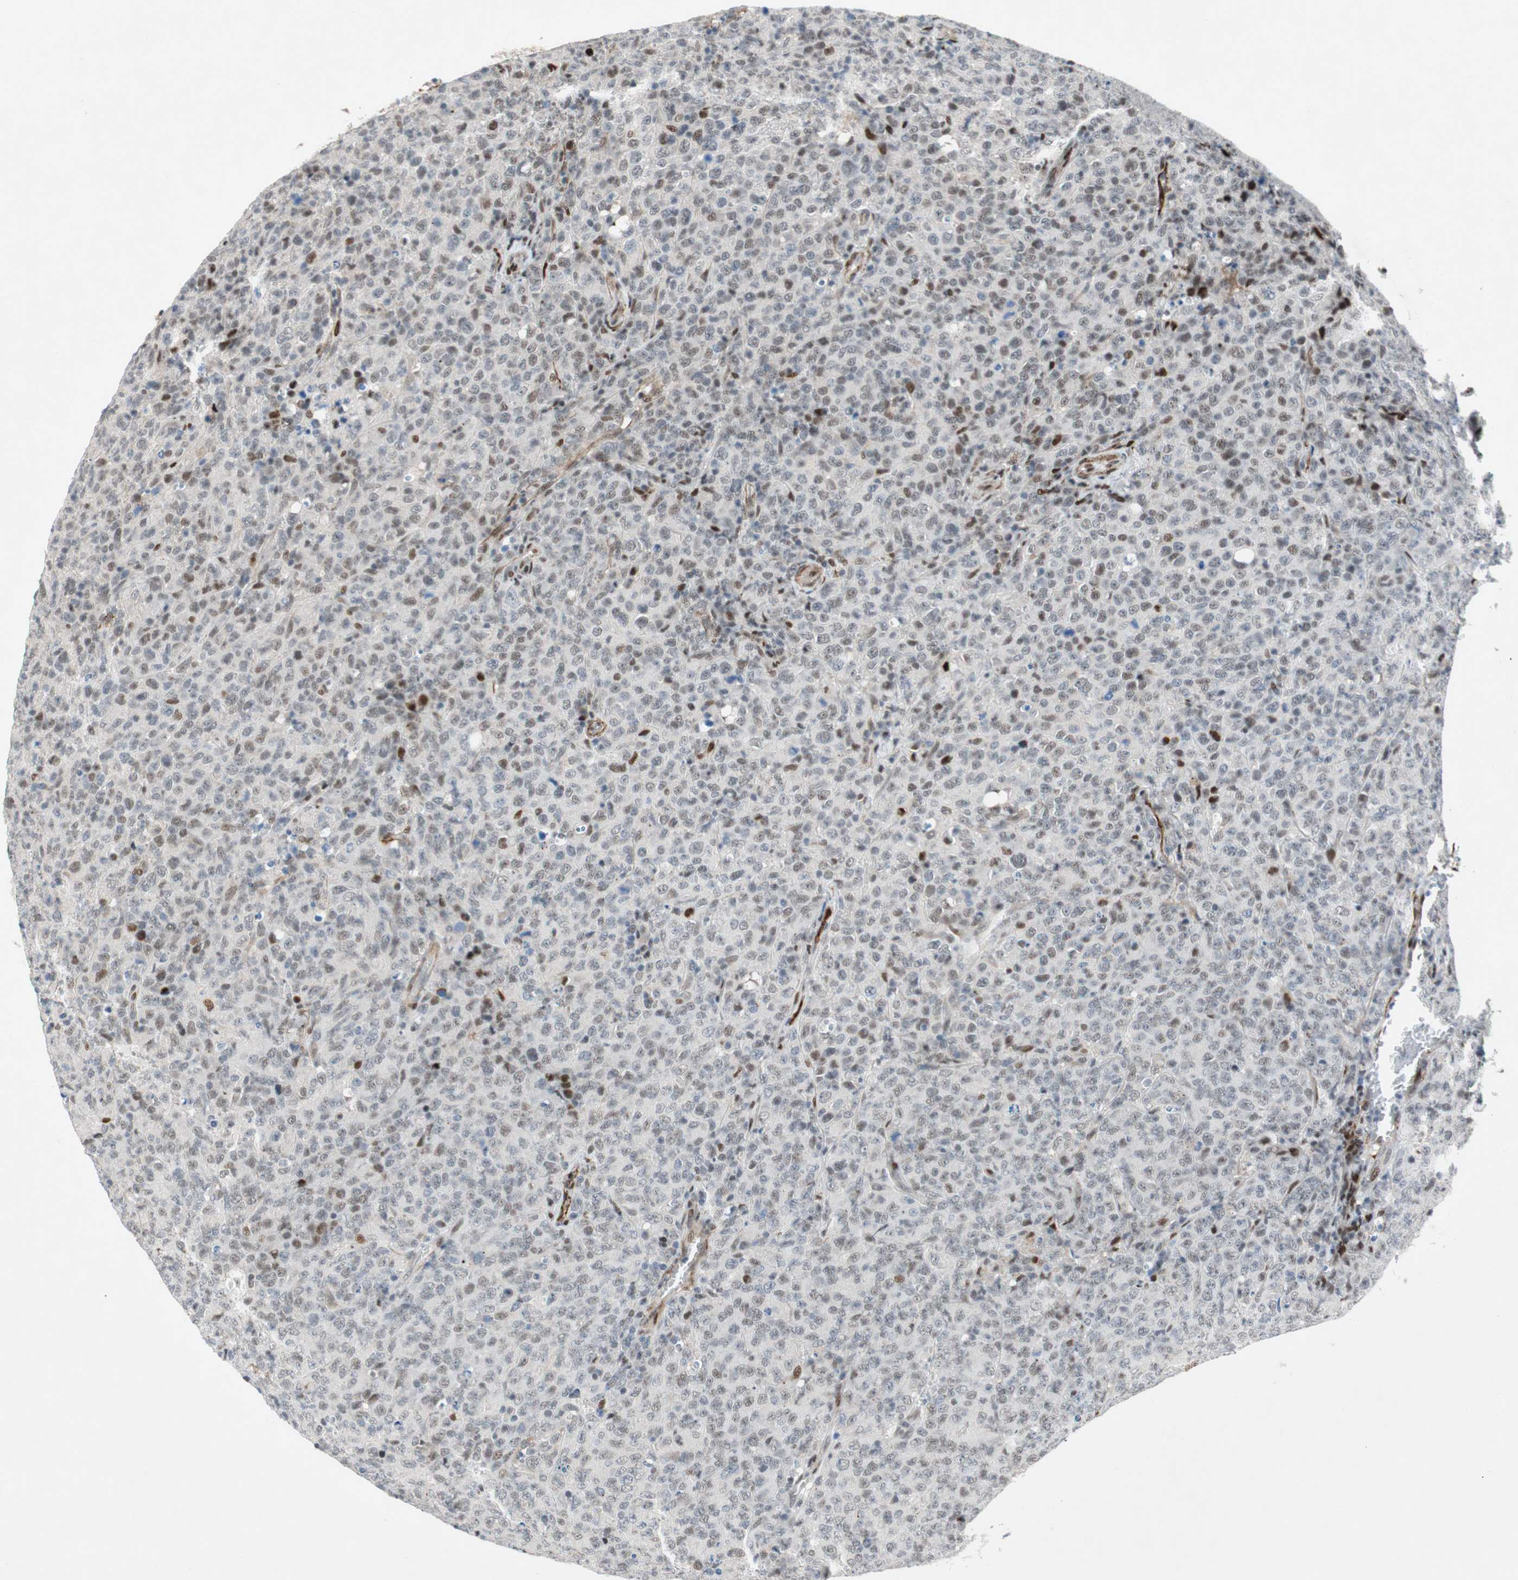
{"staining": {"intensity": "weak", "quantity": "<25%", "location": "nuclear"}, "tissue": "lymphoma", "cell_type": "Tumor cells", "image_type": "cancer", "snomed": [{"axis": "morphology", "description": "Malignant lymphoma, non-Hodgkin's type, High grade"}, {"axis": "topography", "description": "Tonsil"}], "caption": "A histopathology image of human high-grade malignant lymphoma, non-Hodgkin's type is negative for staining in tumor cells. (DAB immunohistochemistry (IHC), high magnification).", "gene": "FBXO44", "patient": {"sex": "female", "age": 36}}